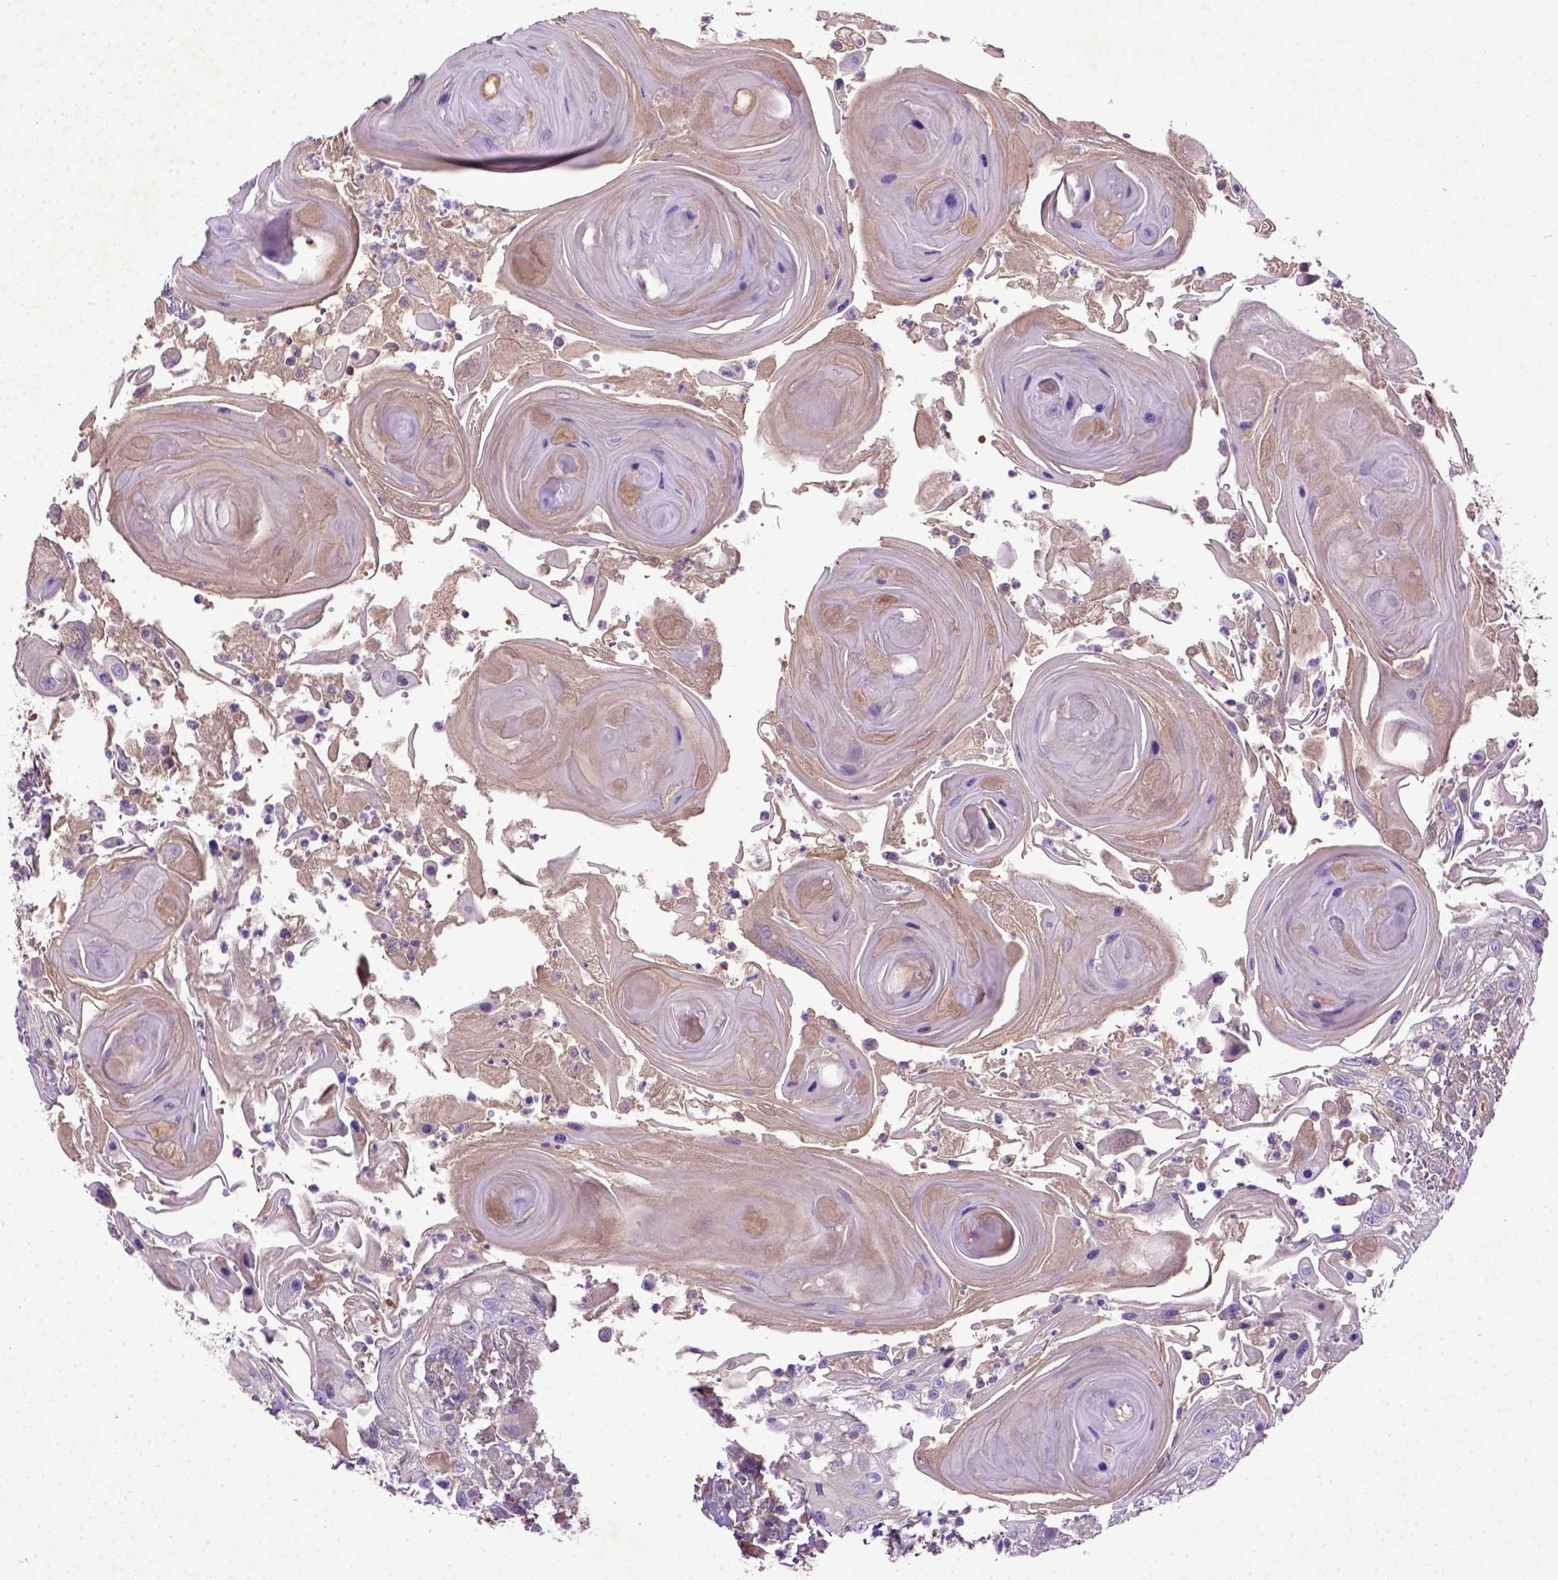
{"staining": {"intensity": "negative", "quantity": "none", "location": "none"}, "tissue": "head and neck cancer", "cell_type": "Tumor cells", "image_type": "cancer", "snomed": [{"axis": "morphology", "description": "Squamous cell carcinoma, NOS"}, {"axis": "topography", "description": "Head-Neck"}], "caption": "A high-resolution micrograph shows immunohistochemistry staining of squamous cell carcinoma (head and neck), which reveals no significant expression in tumor cells.", "gene": "DEPDC1B", "patient": {"sex": "female", "age": 80}}